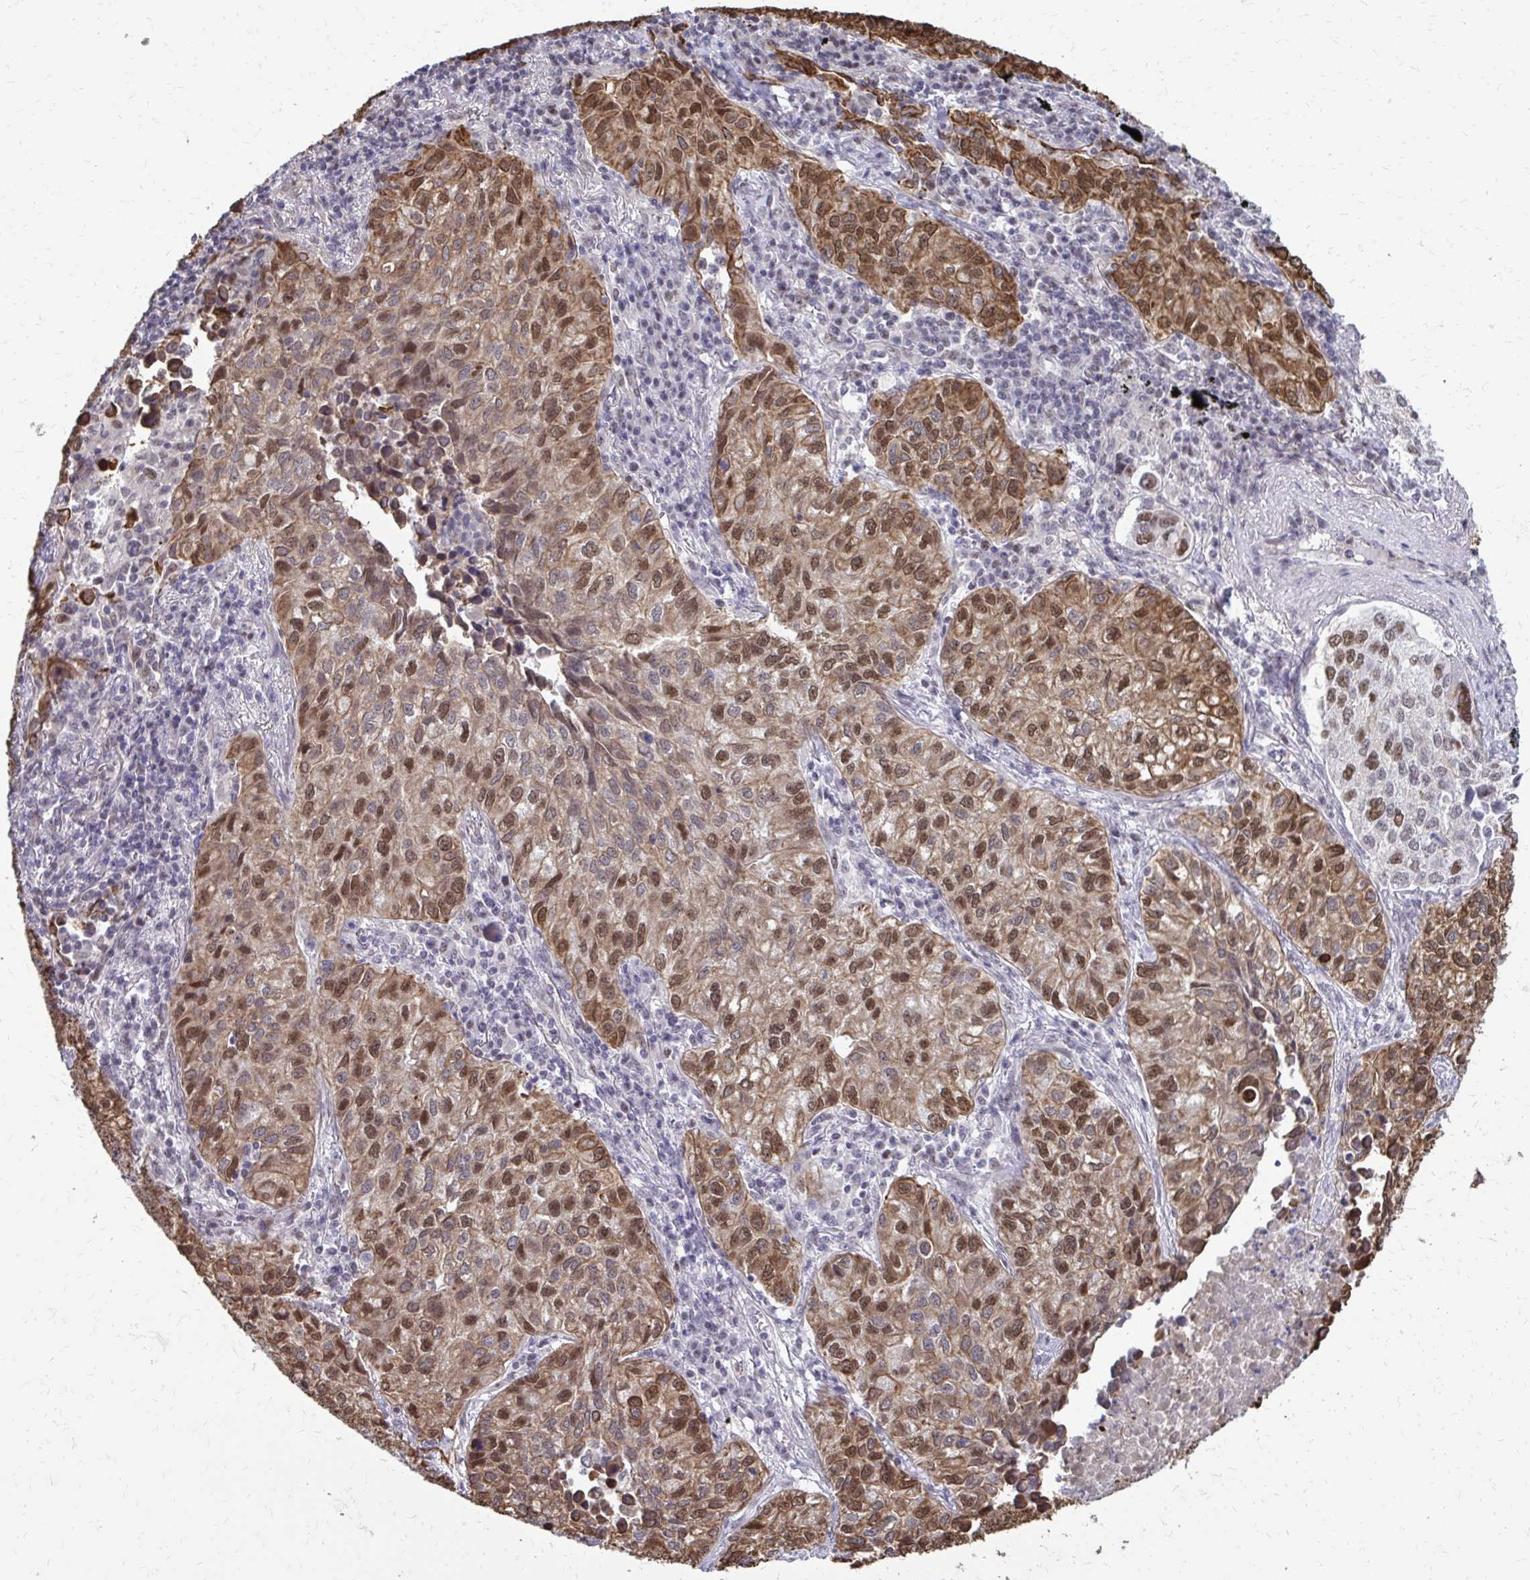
{"staining": {"intensity": "moderate", "quantity": ">75%", "location": "cytoplasmic/membranous,nuclear"}, "tissue": "lung cancer", "cell_type": "Tumor cells", "image_type": "cancer", "snomed": [{"axis": "morphology", "description": "Adenocarcinoma, NOS"}, {"axis": "topography", "description": "Lung"}], "caption": "DAB (3,3'-diaminobenzidine) immunohistochemical staining of human lung cancer (adenocarcinoma) displays moderate cytoplasmic/membranous and nuclear protein expression in about >75% of tumor cells. Nuclei are stained in blue.", "gene": "ANKRD30B", "patient": {"sex": "female", "age": 50}}